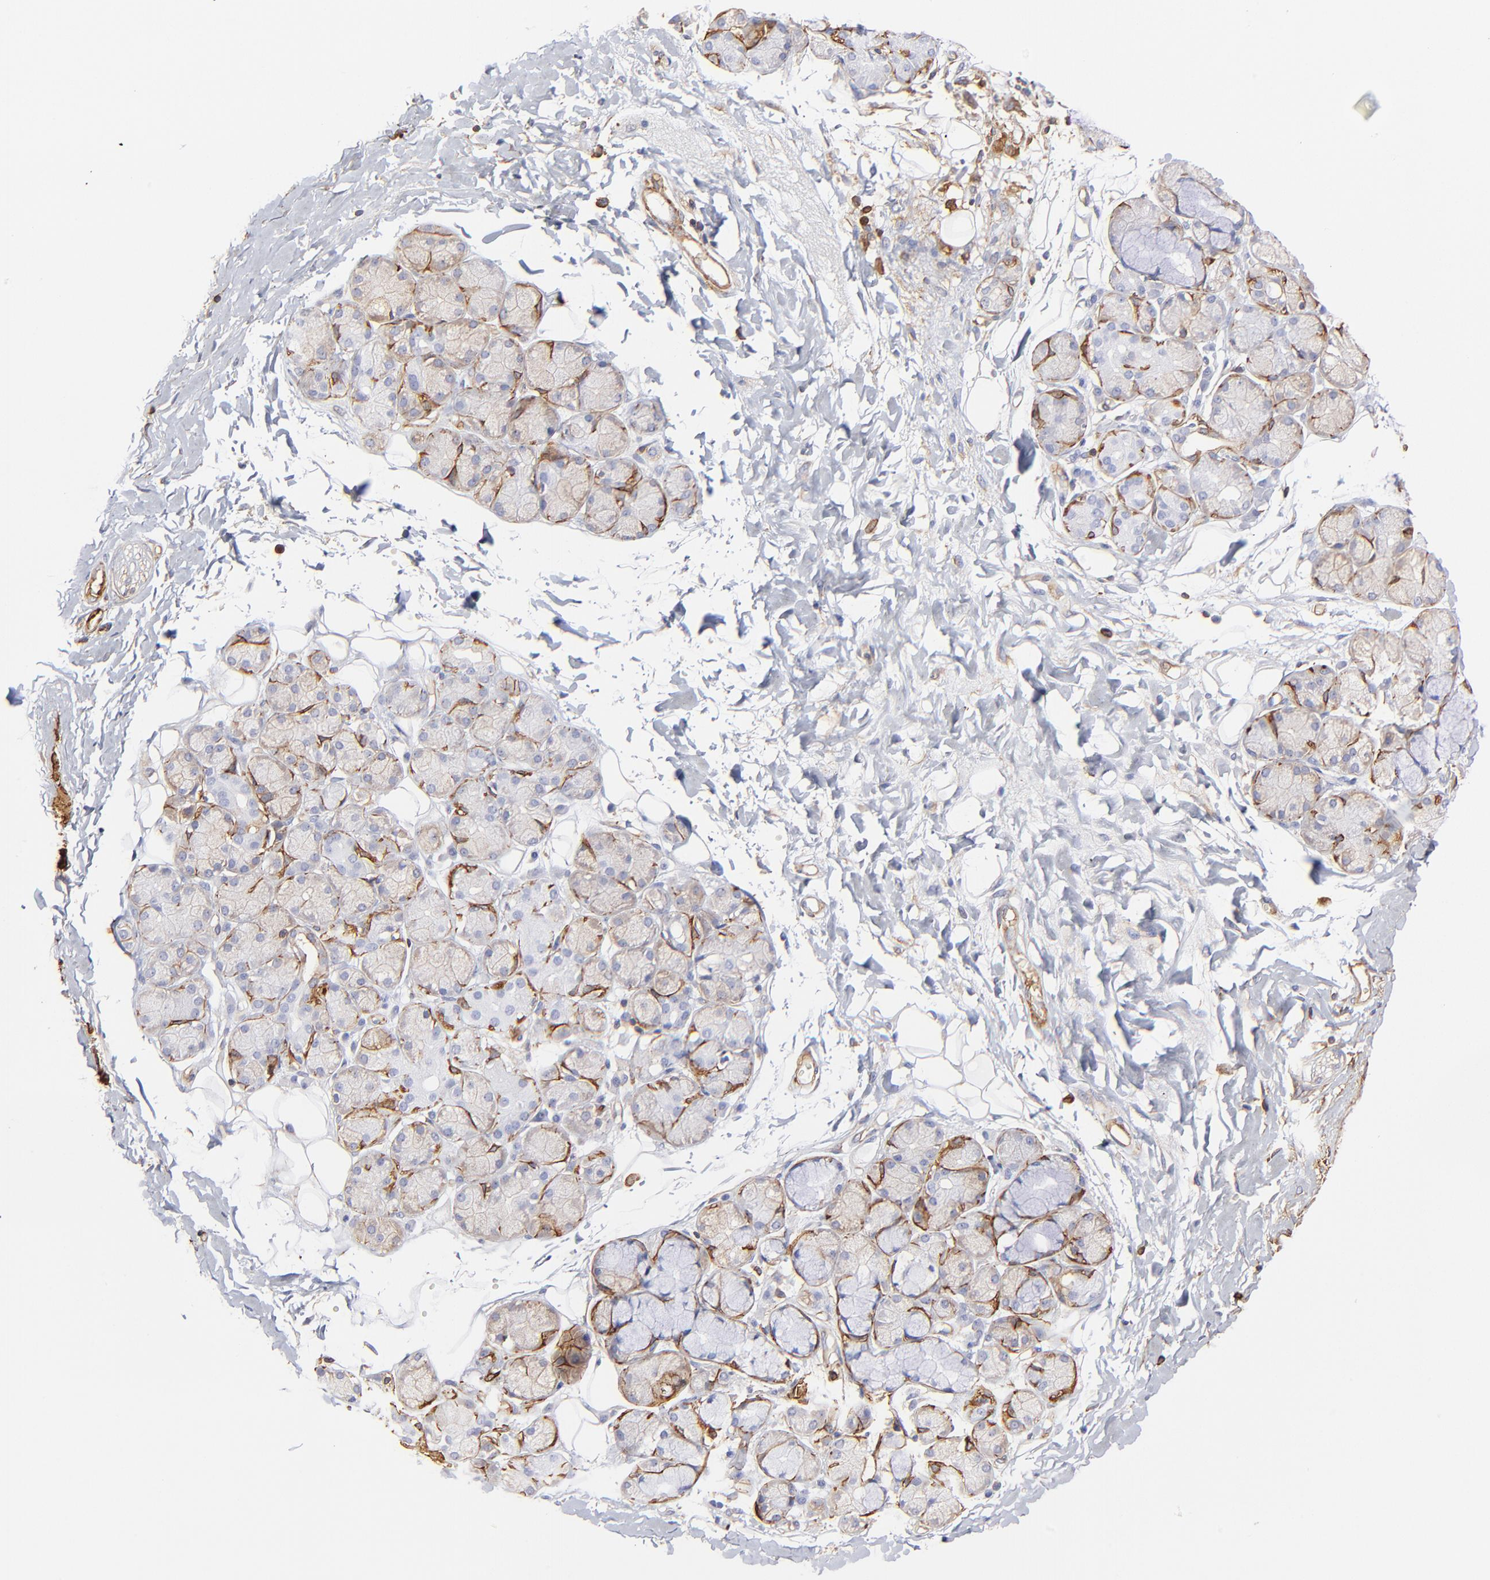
{"staining": {"intensity": "negative", "quantity": "none", "location": "none"}, "tissue": "salivary gland", "cell_type": "Glandular cells", "image_type": "normal", "snomed": [{"axis": "morphology", "description": "Normal tissue, NOS"}, {"axis": "topography", "description": "Skeletal muscle"}, {"axis": "topography", "description": "Oral tissue"}, {"axis": "topography", "description": "Salivary gland"}, {"axis": "topography", "description": "Peripheral nerve tissue"}], "caption": "This histopathology image is of benign salivary gland stained with immunohistochemistry (IHC) to label a protein in brown with the nuclei are counter-stained blue. There is no staining in glandular cells. (DAB (3,3'-diaminobenzidine) IHC with hematoxylin counter stain).", "gene": "FLNA", "patient": {"sex": "male", "age": 54}}